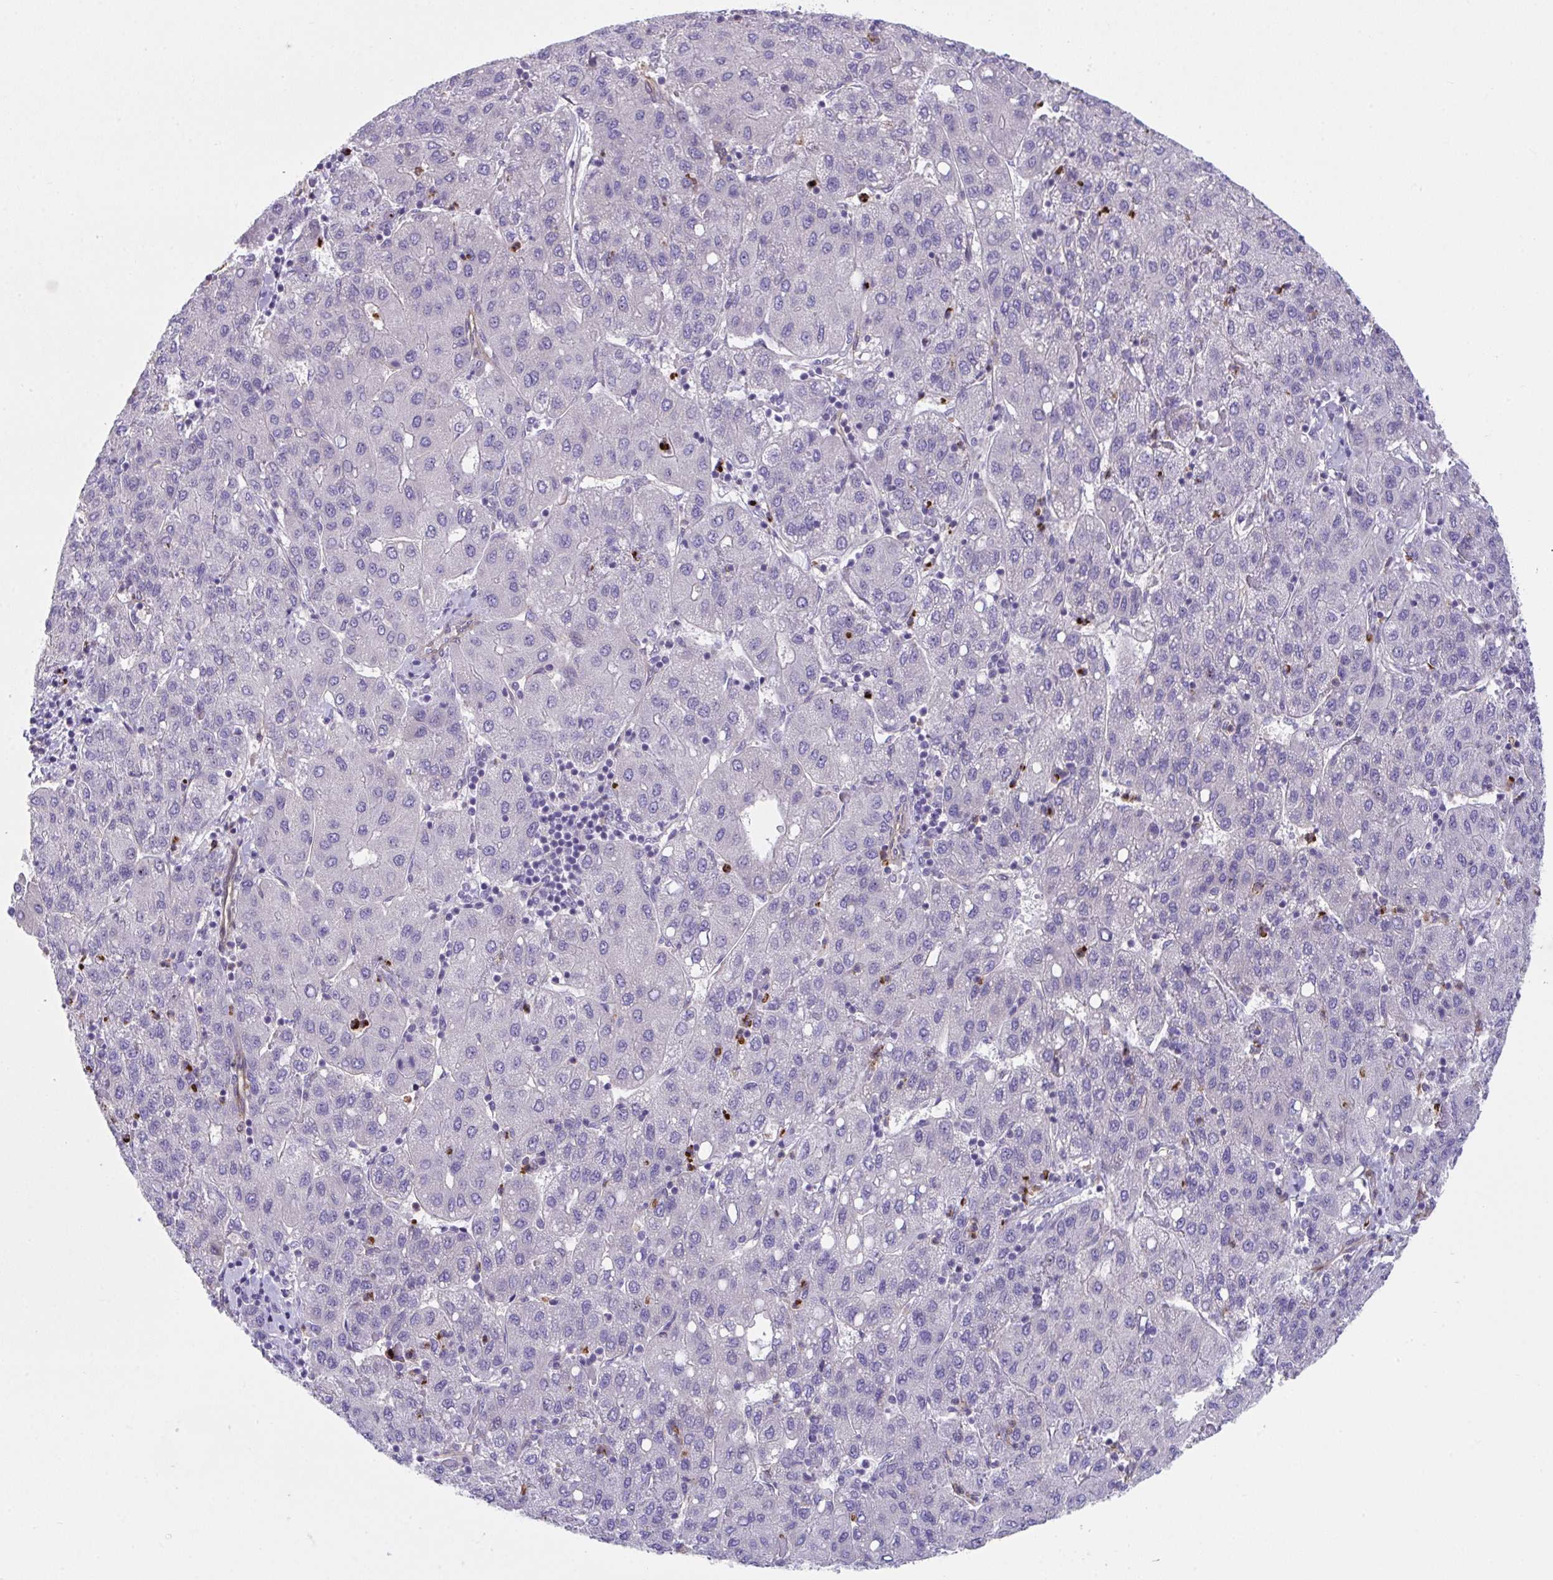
{"staining": {"intensity": "negative", "quantity": "none", "location": "none"}, "tissue": "liver cancer", "cell_type": "Tumor cells", "image_type": "cancer", "snomed": [{"axis": "morphology", "description": "Carcinoma, Hepatocellular, NOS"}, {"axis": "topography", "description": "Liver"}], "caption": "Immunohistochemistry histopathology image of neoplastic tissue: hepatocellular carcinoma (liver) stained with DAB exhibits no significant protein positivity in tumor cells.", "gene": "RHOXF1", "patient": {"sex": "male", "age": 65}}